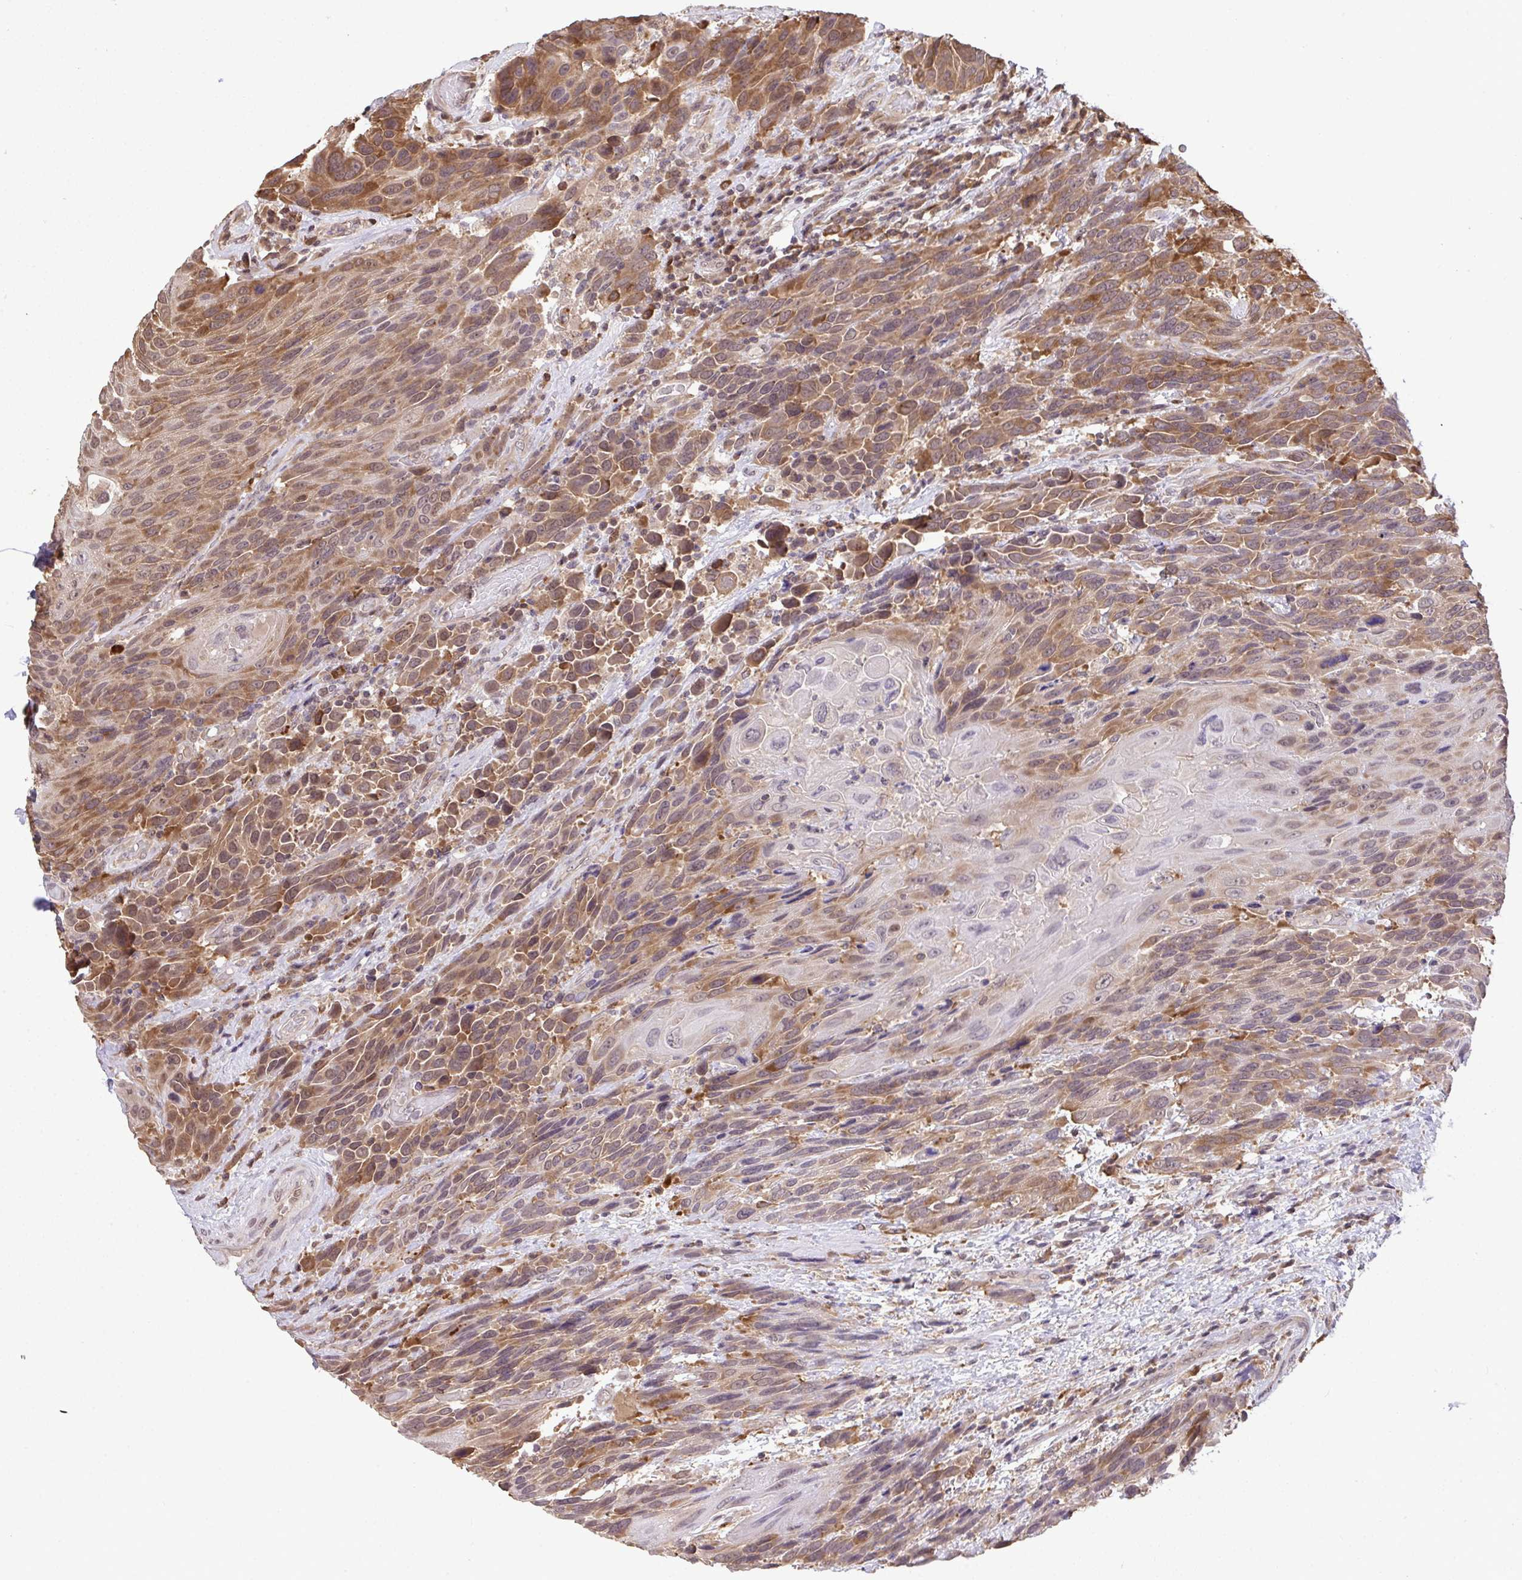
{"staining": {"intensity": "moderate", "quantity": "25%-75%", "location": "cytoplasmic/membranous"}, "tissue": "urothelial cancer", "cell_type": "Tumor cells", "image_type": "cancer", "snomed": [{"axis": "morphology", "description": "Urothelial carcinoma, High grade"}, {"axis": "topography", "description": "Urinary bladder"}], "caption": "Moderate cytoplasmic/membranous expression for a protein is present in approximately 25%-75% of tumor cells of urothelial carcinoma (high-grade) using immunohistochemistry (IHC).", "gene": "C12orf57", "patient": {"sex": "female", "age": 70}}